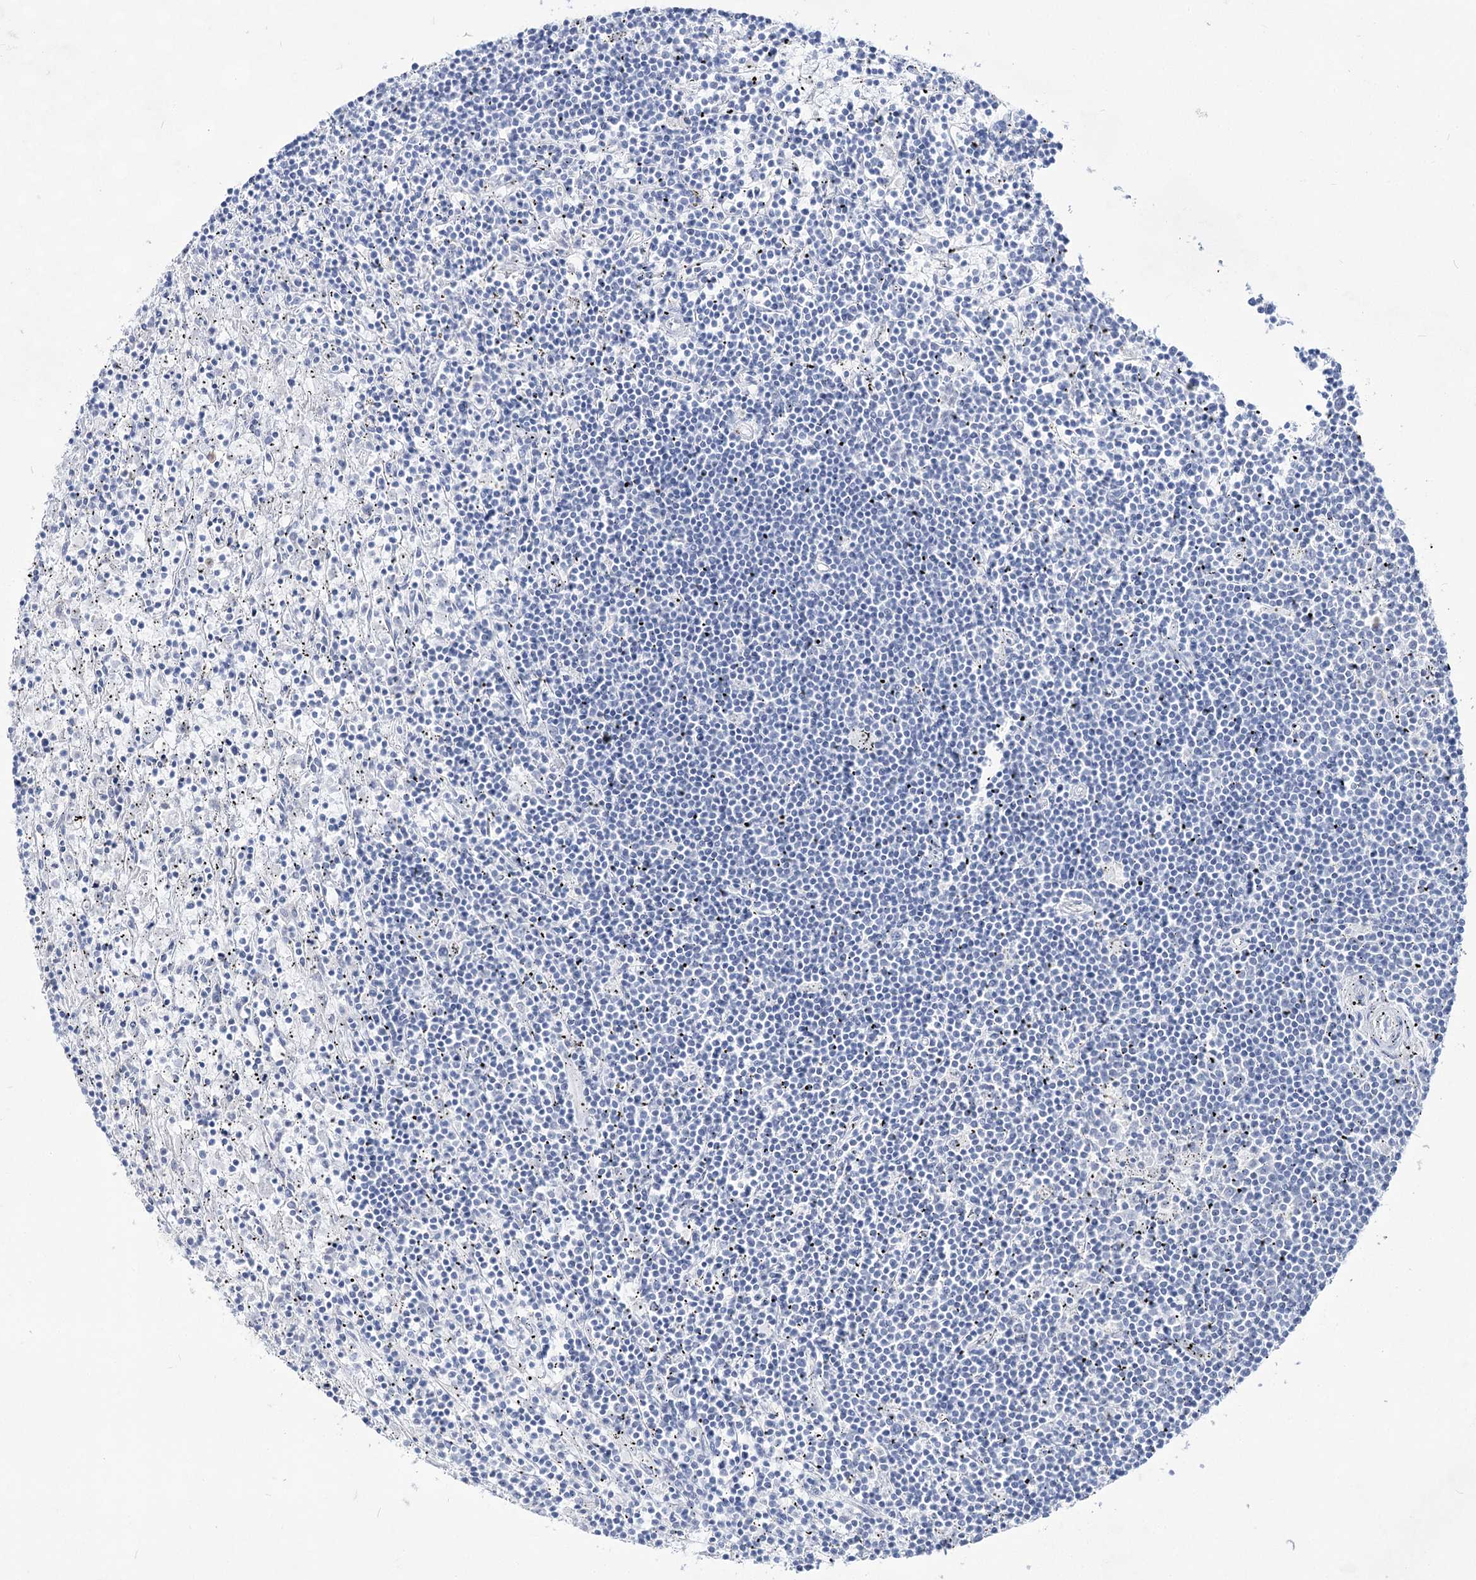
{"staining": {"intensity": "negative", "quantity": "none", "location": "none"}, "tissue": "lymphoma", "cell_type": "Tumor cells", "image_type": "cancer", "snomed": [{"axis": "morphology", "description": "Malignant lymphoma, non-Hodgkin's type, Low grade"}, {"axis": "topography", "description": "Spleen"}], "caption": "DAB immunohistochemical staining of human low-grade malignant lymphoma, non-Hodgkin's type exhibits no significant staining in tumor cells.", "gene": "ACRV1", "patient": {"sex": "male", "age": 76}}